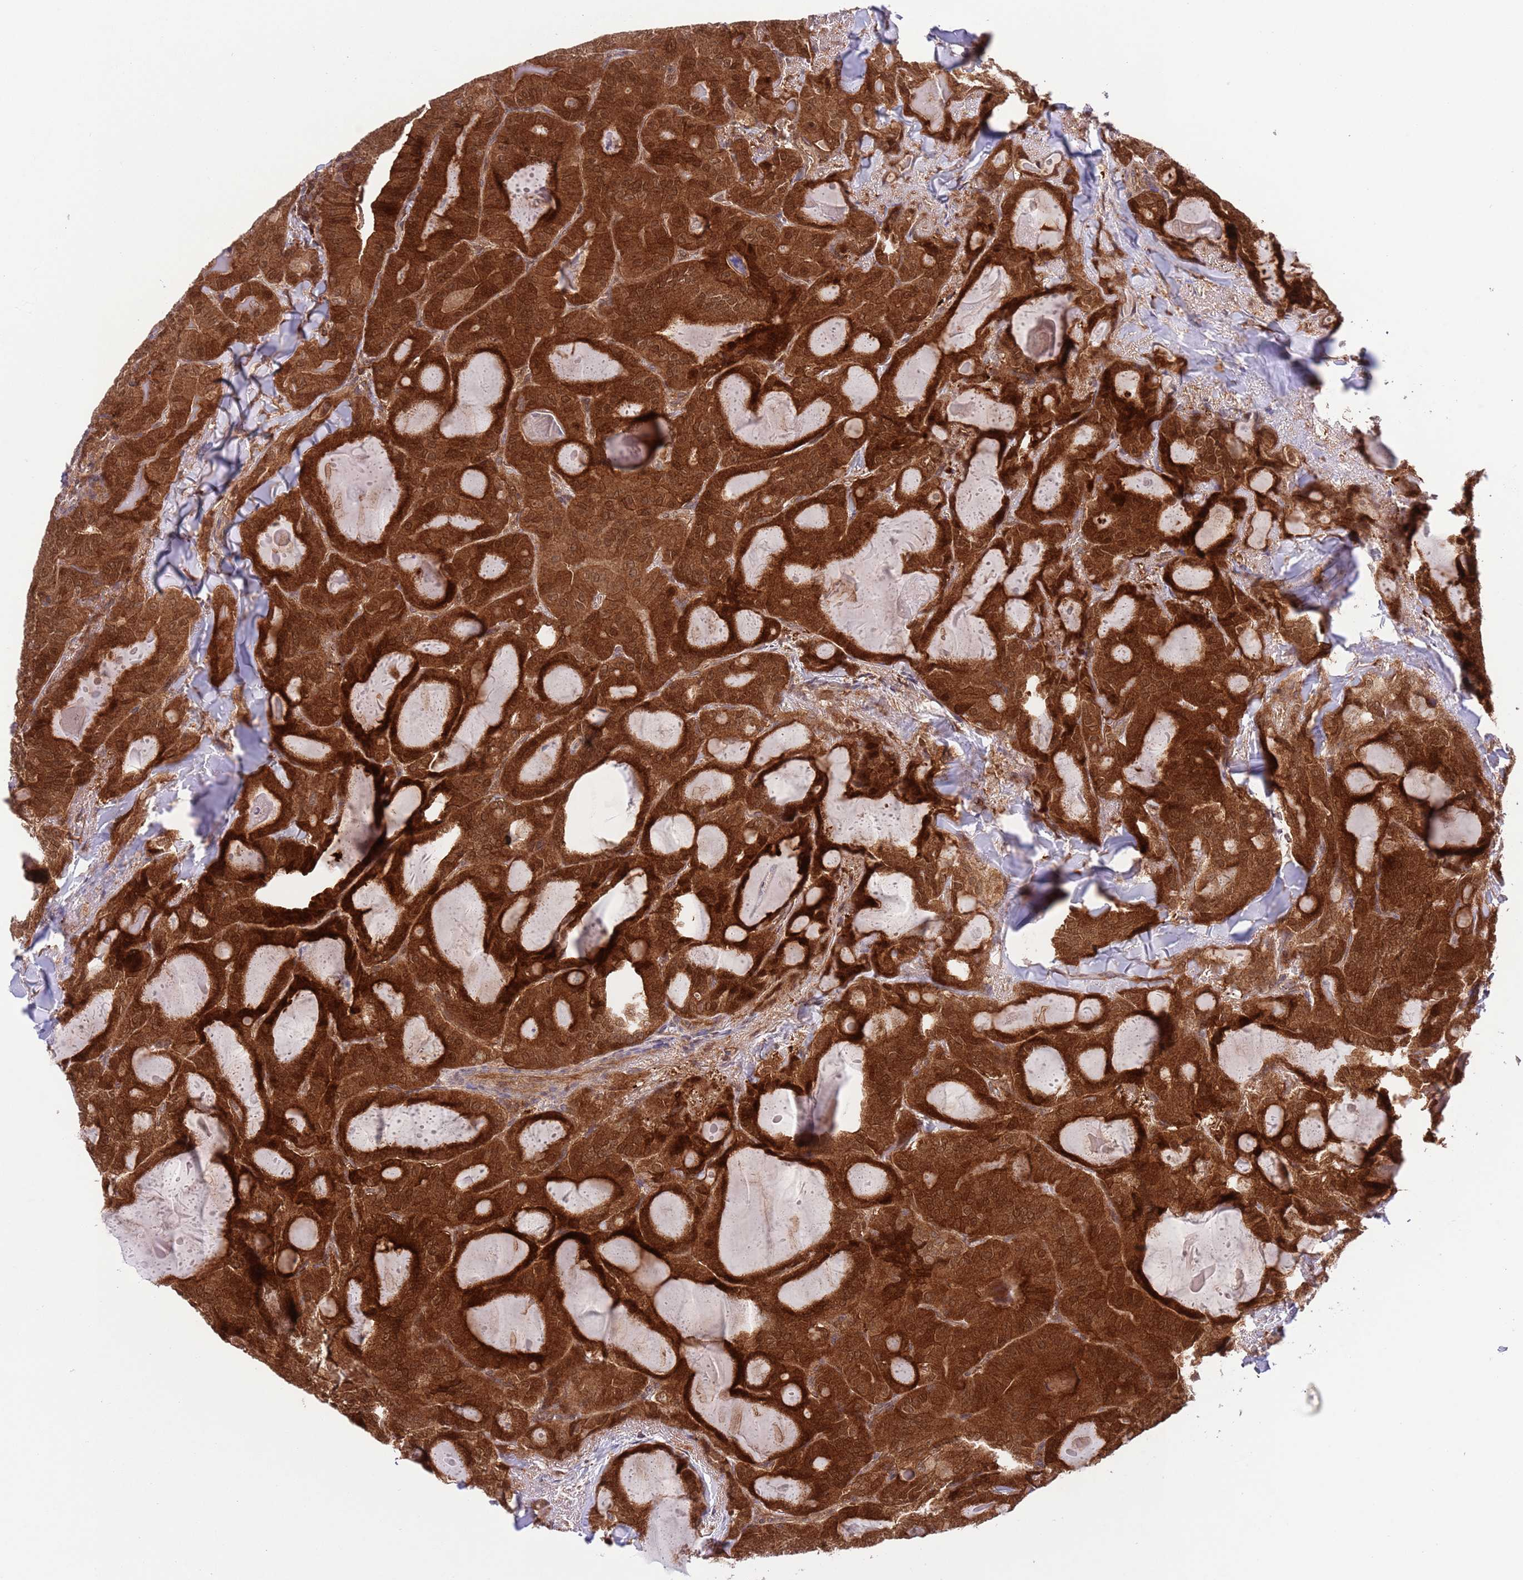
{"staining": {"intensity": "strong", "quantity": ">75%", "location": "cytoplasmic/membranous,nuclear"}, "tissue": "thyroid cancer", "cell_type": "Tumor cells", "image_type": "cancer", "snomed": [{"axis": "morphology", "description": "Papillary adenocarcinoma, NOS"}, {"axis": "topography", "description": "Thyroid gland"}], "caption": "High-power microscopy captured an immunohistochemistry (IHC) image of thyroid cancer (papillary adenocarcinoma), revealing strong cytoplasmic/membranous and nuclear staining in about >75% of tumor cells.", "gene": "HDHD2", "patient": {"sex": "female", "age": 68}}